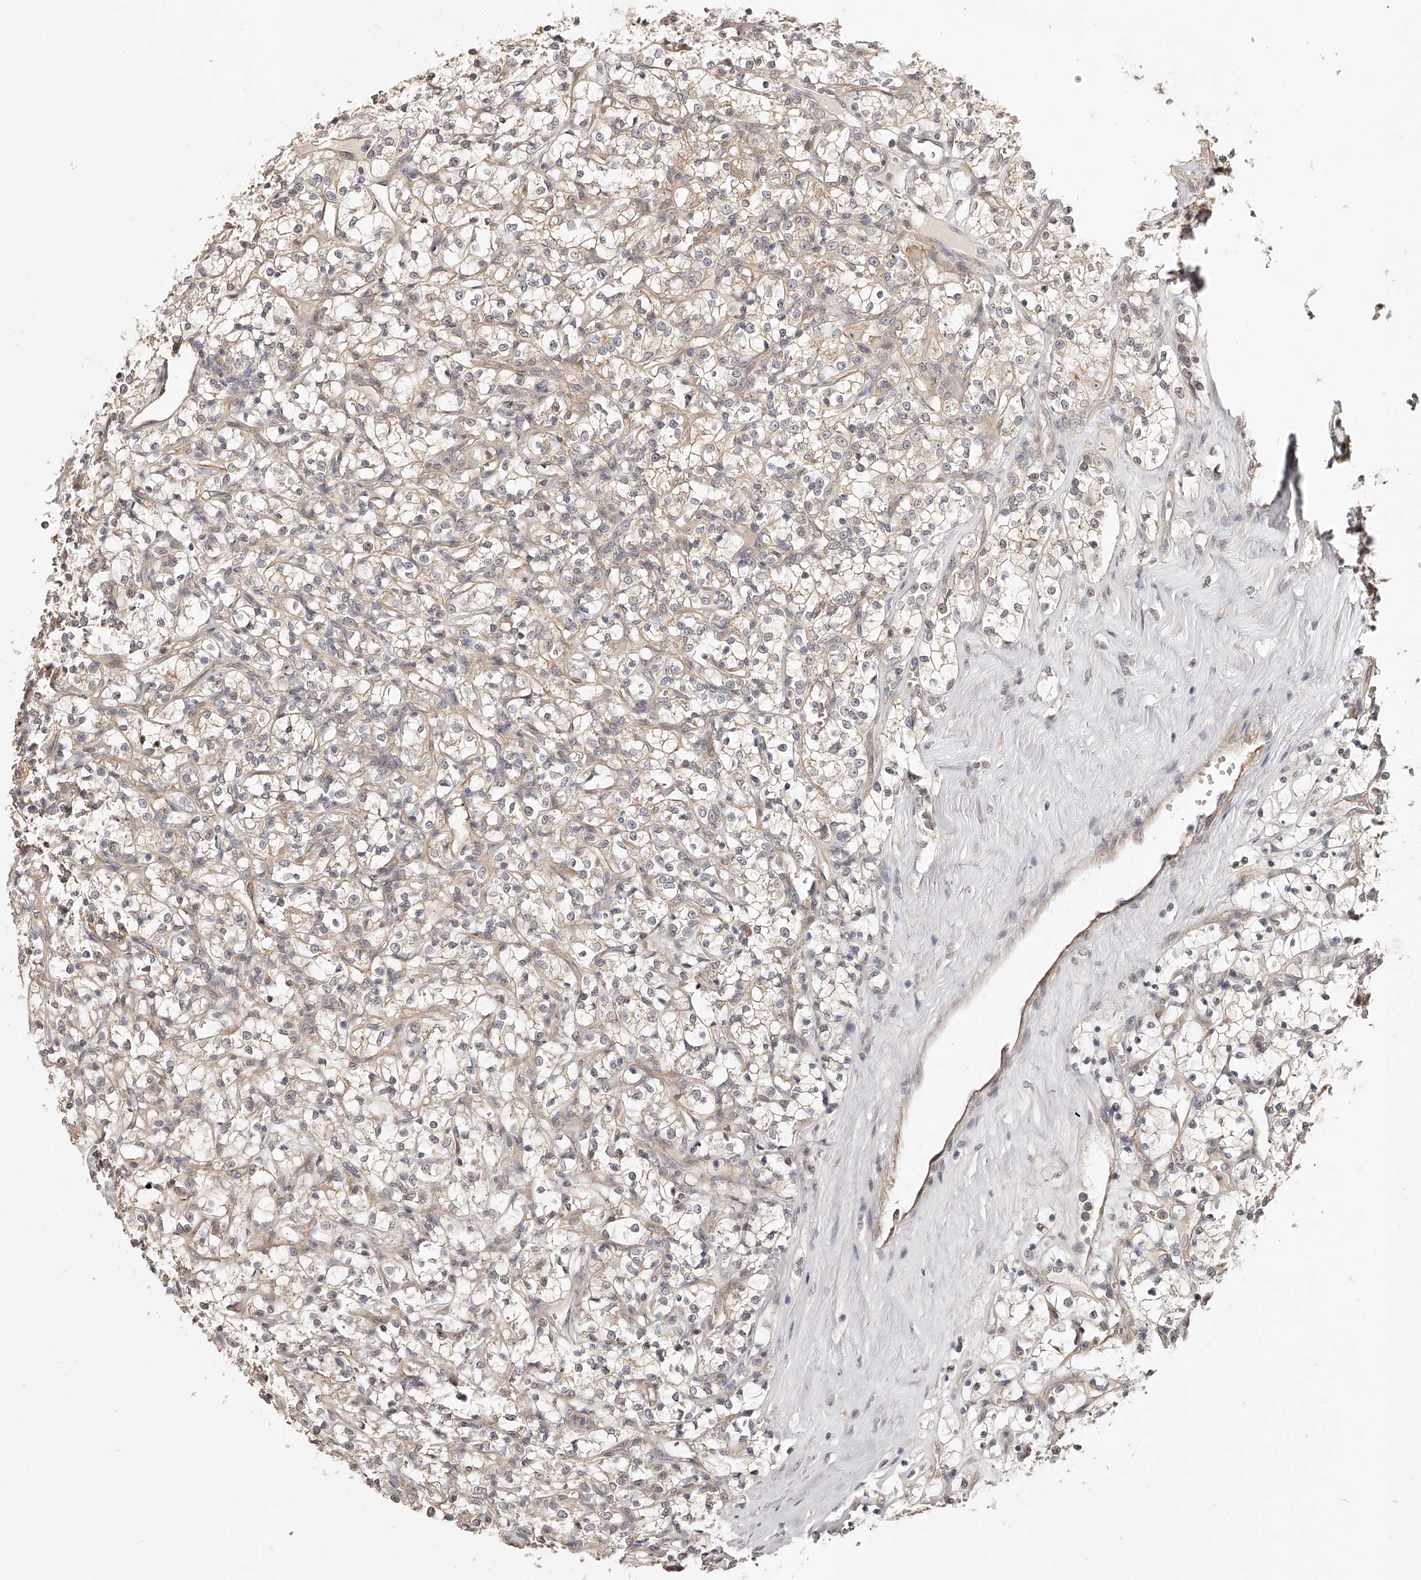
{"staining": {"intensity": "negative", "quantity": "none", "location": "none"}, "tissue": "renal cancer", "cell_type": "Tumor cells", "image_type": "cancer", "snomed": [{"axis": "morphology", "description": "Adenocarcinoma, NOS"}, {"axis": "topography", "description": "Kidney"}], "caption": "A histopathology image of adenocarcinoma (renal) stained for a protein displays no brown staining in tumor cells. (Brightfield microscopy of DAB (3,3'-diaminobenzidine) immunohistochemistry at high magnification).", "gene": "ZNF582", "patient": {"sex": "female", "age": 69}}